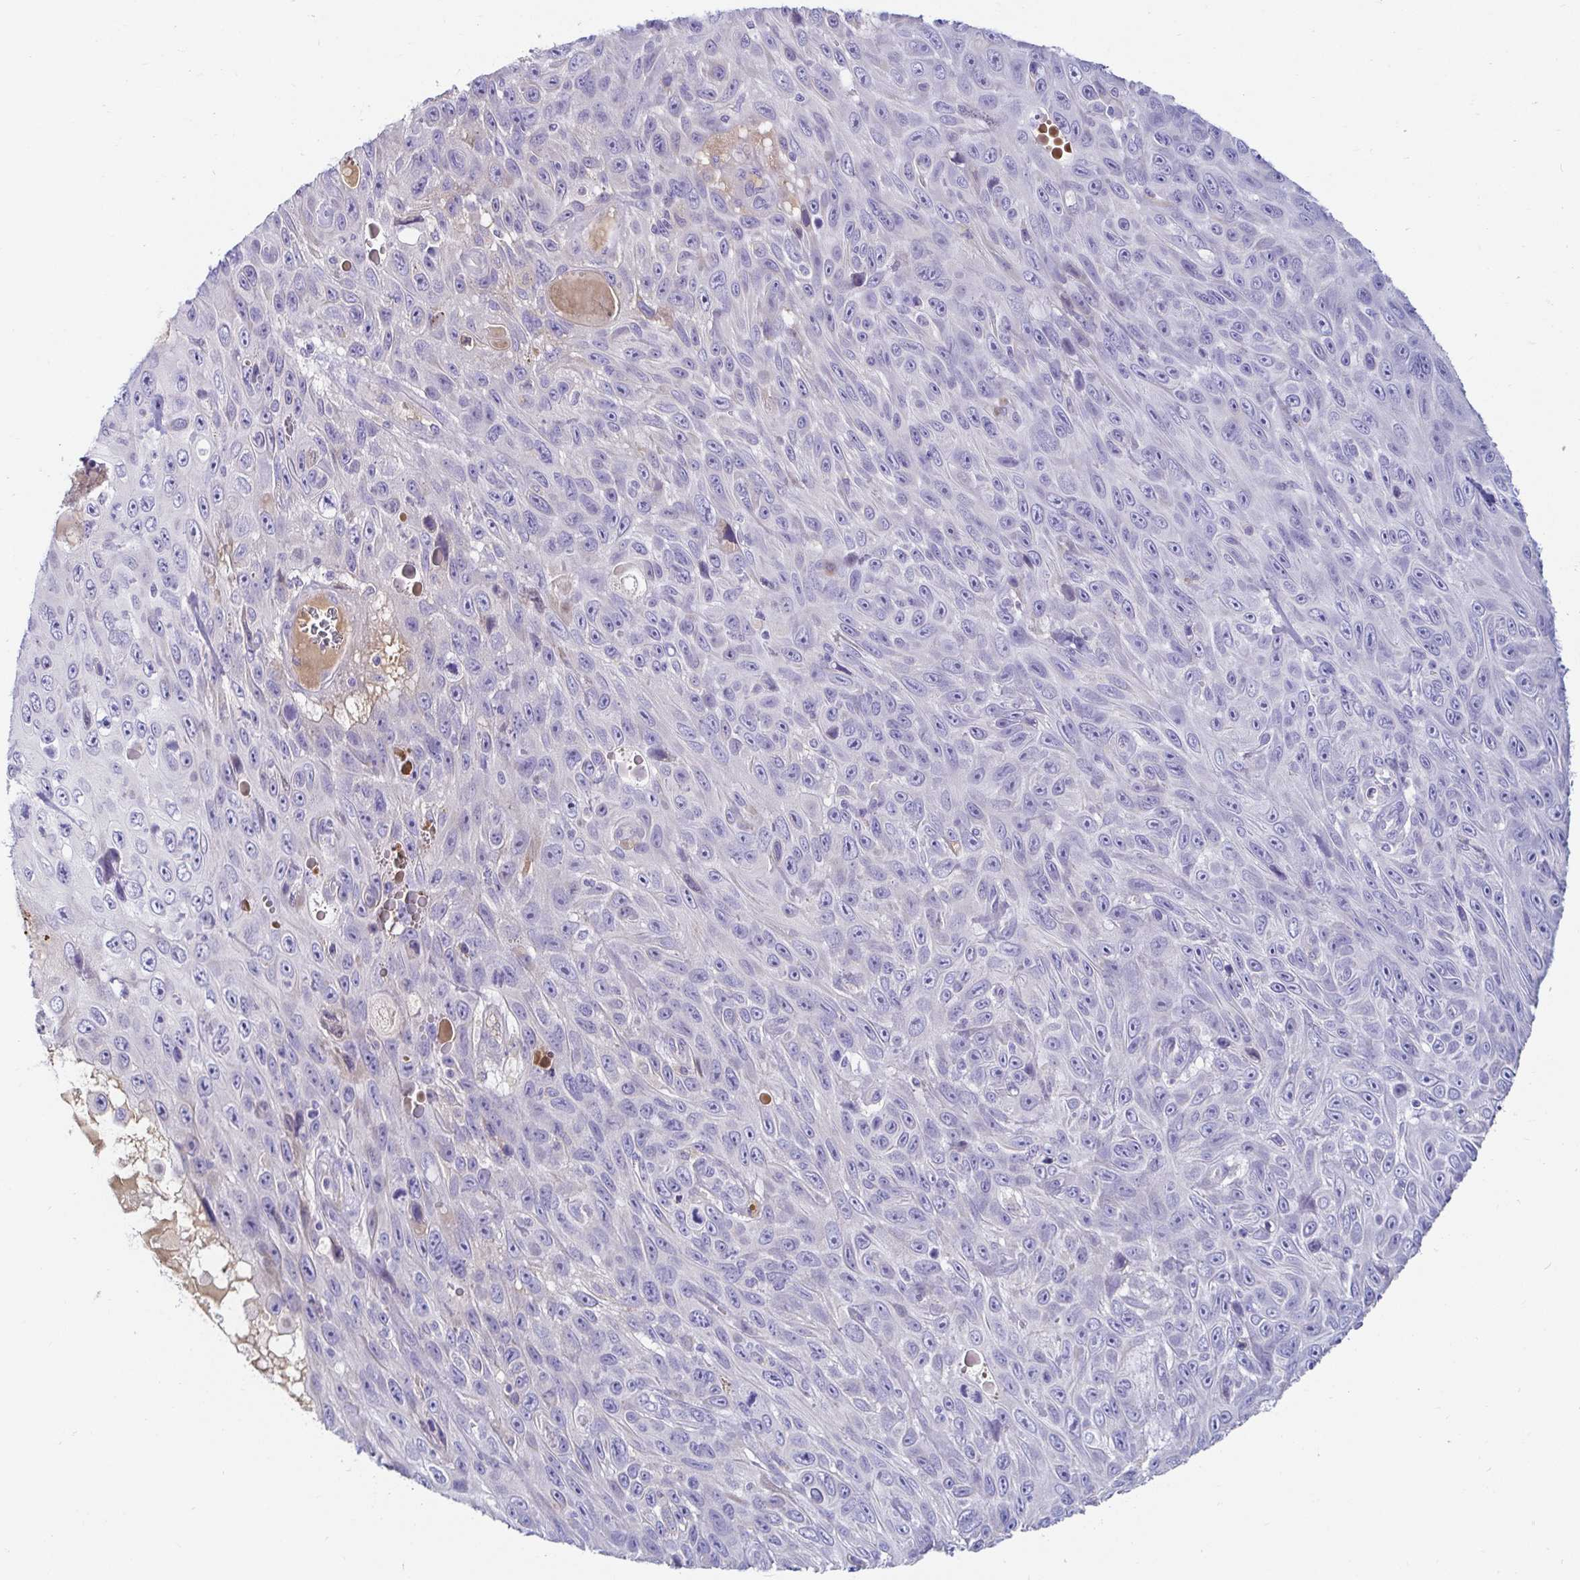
{"staining": {"intensity": "negative", "quantity": "none", "location": "none"}, "tissue": "skin cancer", "cell_type": "Tumor cells", "image_type": "cancer", "snomed": [{"axis": "morphology", "description": "Squamous cell carcinoma, NOS"}, {"axis": "topography", "description": "Skin"}], "caption": "Tumor cells are negative for protein expression in human skin cancer. (DAB (3,3'-diaminobenzidine) immunohistochemistry (IHC) with hematoxylin counter stain).", "gene": "C4orf17", "patient": {"sex": "male", "age": 82}}